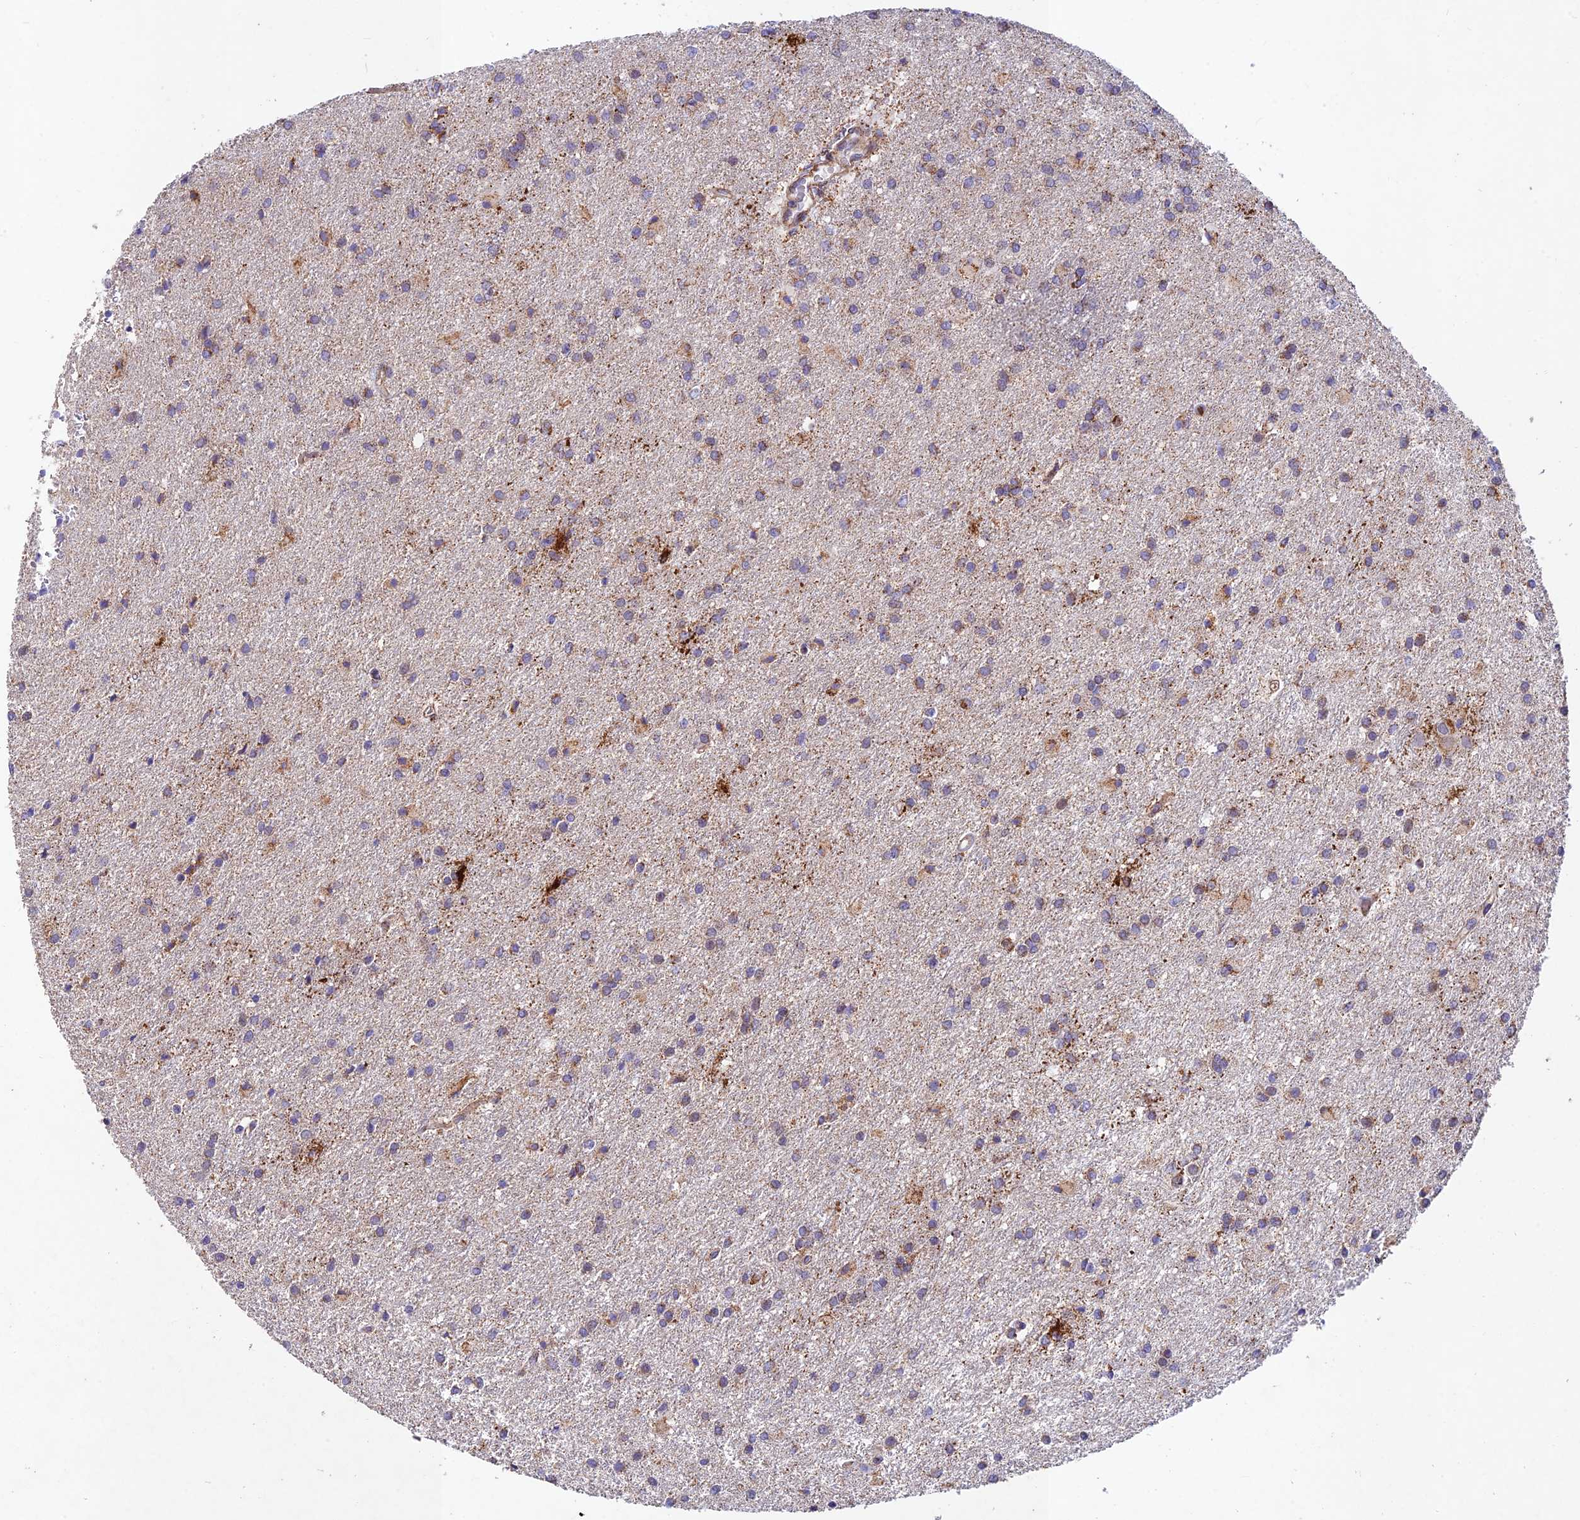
{"staining": {"intensity": "moderate", "quantity": "<25%", "location": "cytoplasmic/membranous"}, "tissue": "glioma", "cell_type": "Tumor cells", "image_type": "cancer", "snomed": [{"axis": "morphology", "description": "Glioma, malignant, High grade"}, {"axis": "topography", "description": "Brain"}], "caption": "A micrograph showing moderate cytoplasmic/membranous expression in about <25% of tumor cells in malignant glioma (high-grade), as visualized by brown immunohistochemical staining.", "gene": "KHDC3L", "patient": {"sex": "female", "age": 50}}